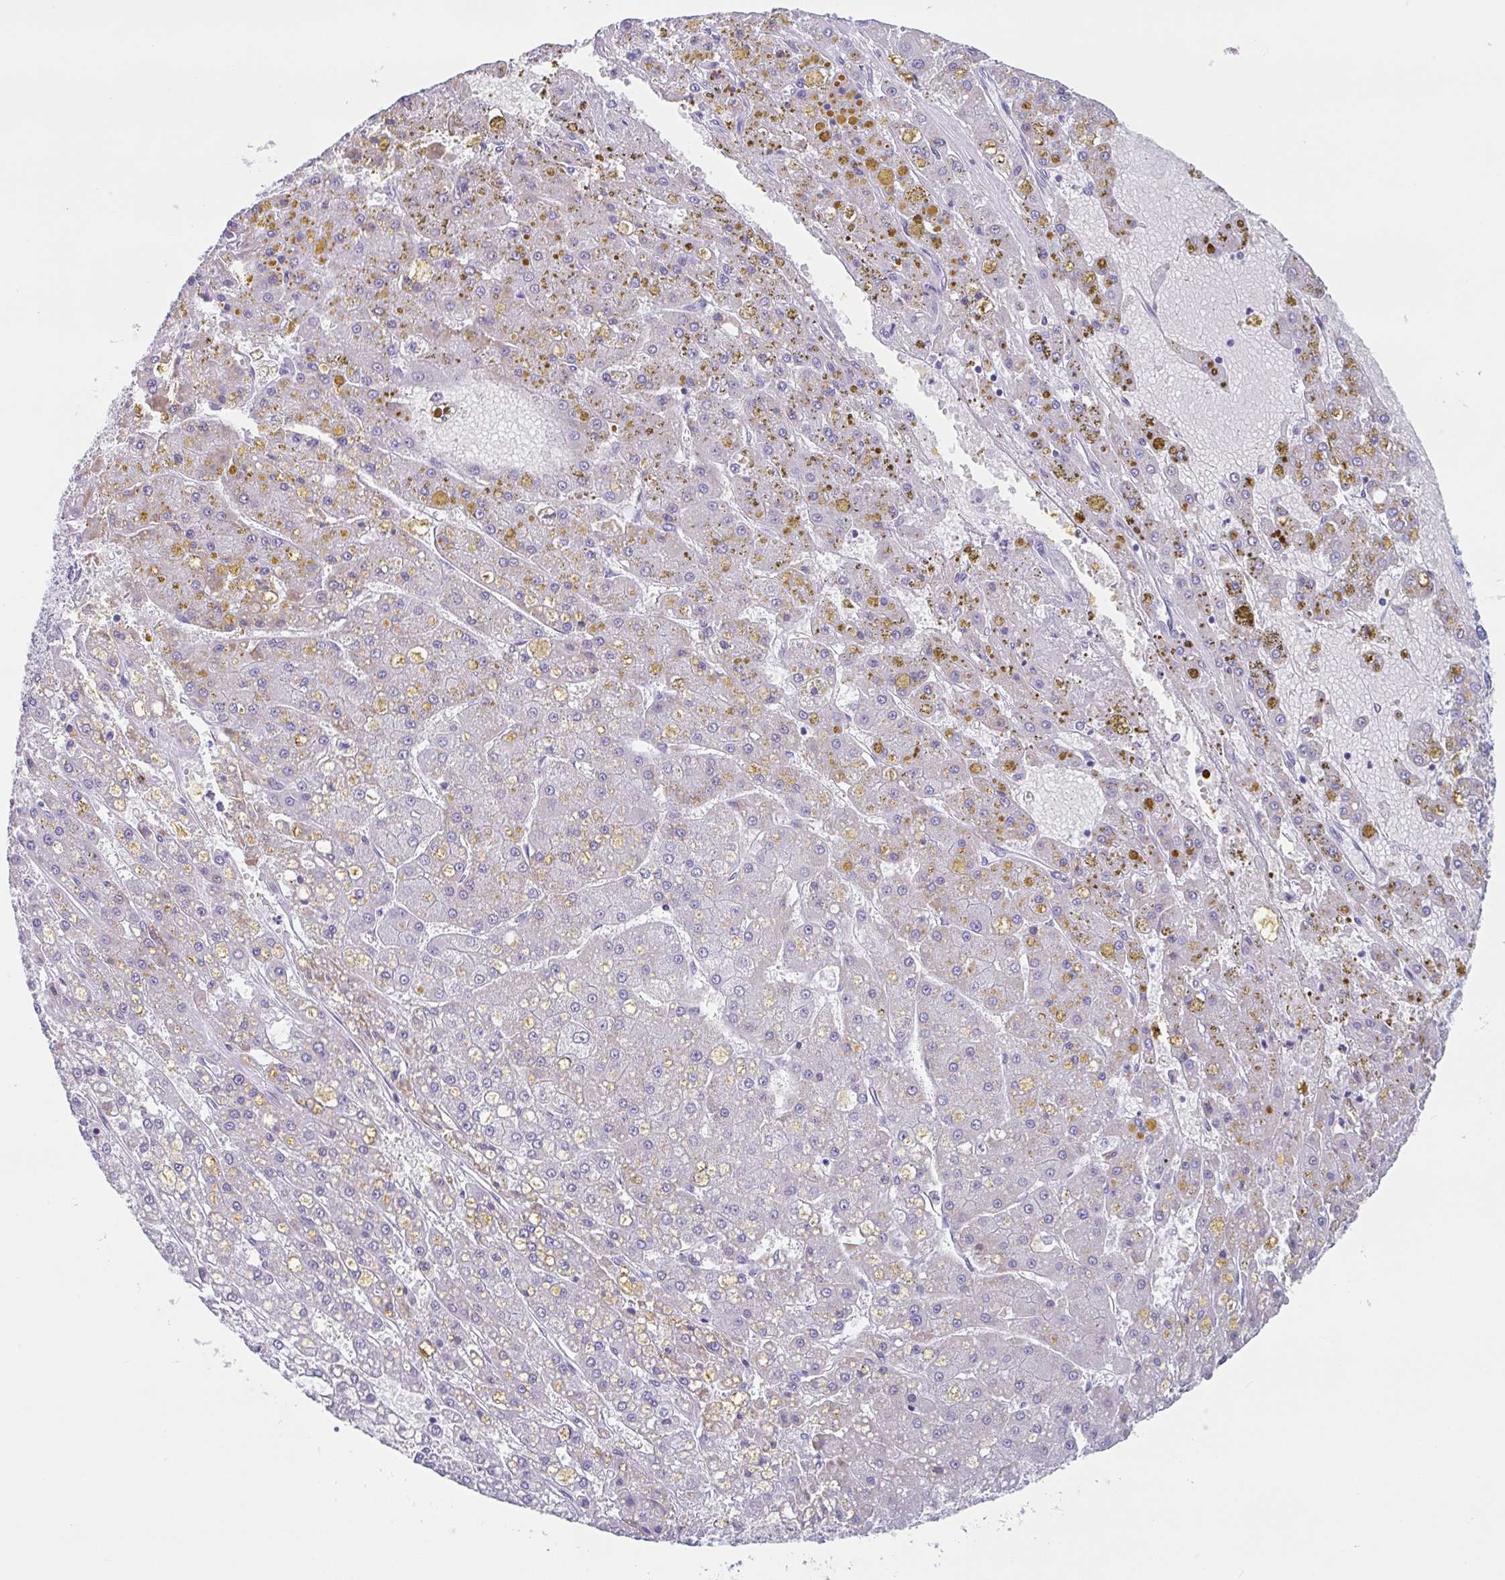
{"staining": {"intensity": "weak", "quantity": "<25%", "location": "cytoplasmic/membranous"}, "tissue": "liver cancer", "cell_type": "Tumor cells", "image_type": "cancer", "snomed": [{"axis": "morphology", "description": "Carcinoma, Hepatocellular, NOS"}, {"axis": "topography", "description": "Liver"}], "caption": "An image of hepatocellular carcinoma (liver) stained for a protein displays no brown staining in tumor cells.", "gene": "TAS2R41", "patient": {"sex": "male", "age": 67}}